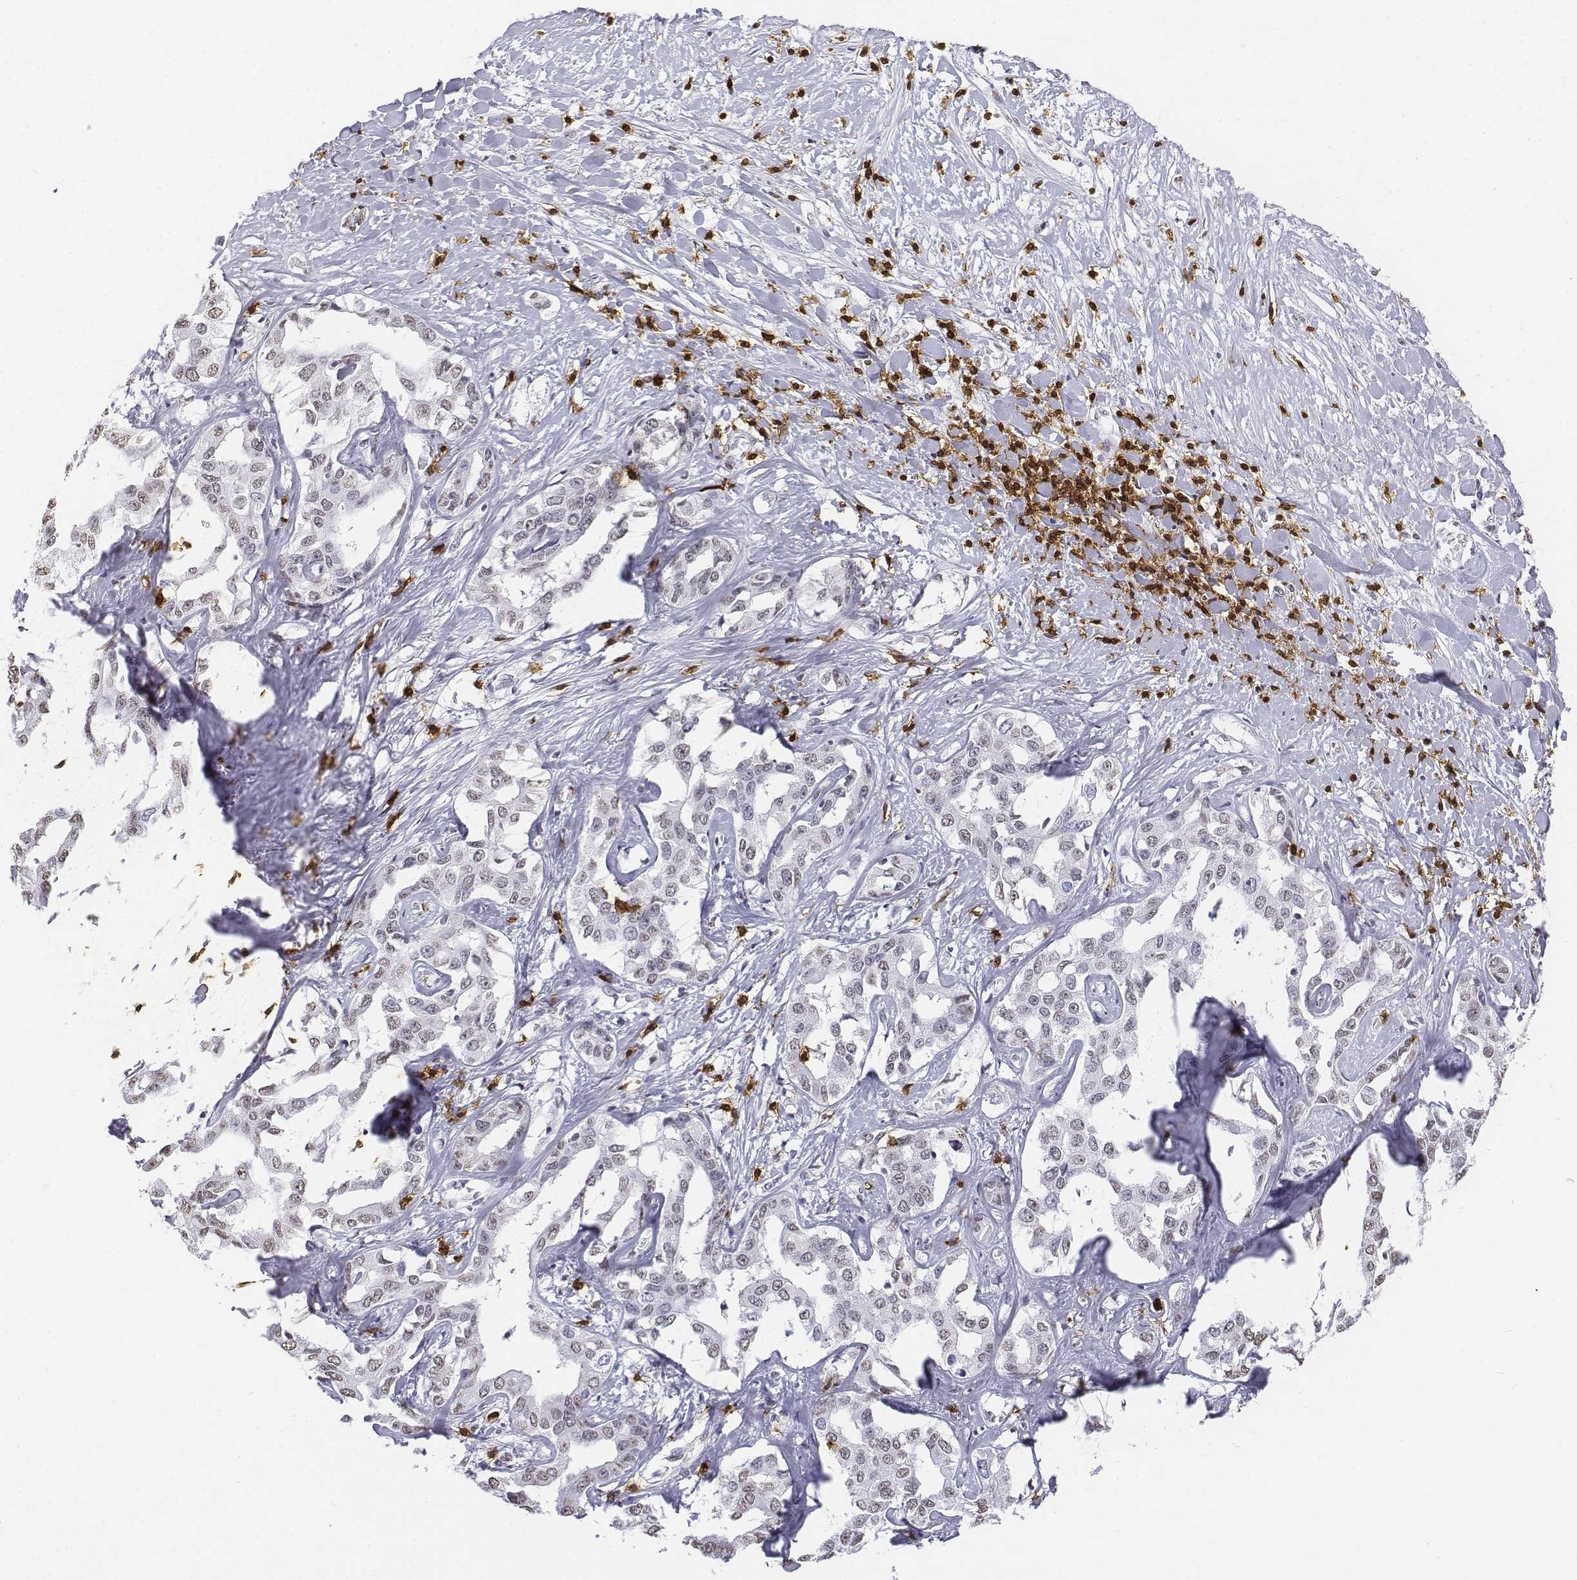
{"staining": {"intensity": "negative", "quantity": "none", "location": "none"}, "tissue": "liver cancer", "cell_type": "Tumor cells", "image_type": "cancer", "snomed": [{"axis": "morphology", "description": "Cholangiocarcinoma"}, {"axis": "topography", "description": "Liver"}], "caption": "Liver cancer stained for a protein using immunohistochemistry (IHC) reveals no positivity tumor cells.", "gene": "CD3E", "patient": {"sex": "male", "age": 59}}